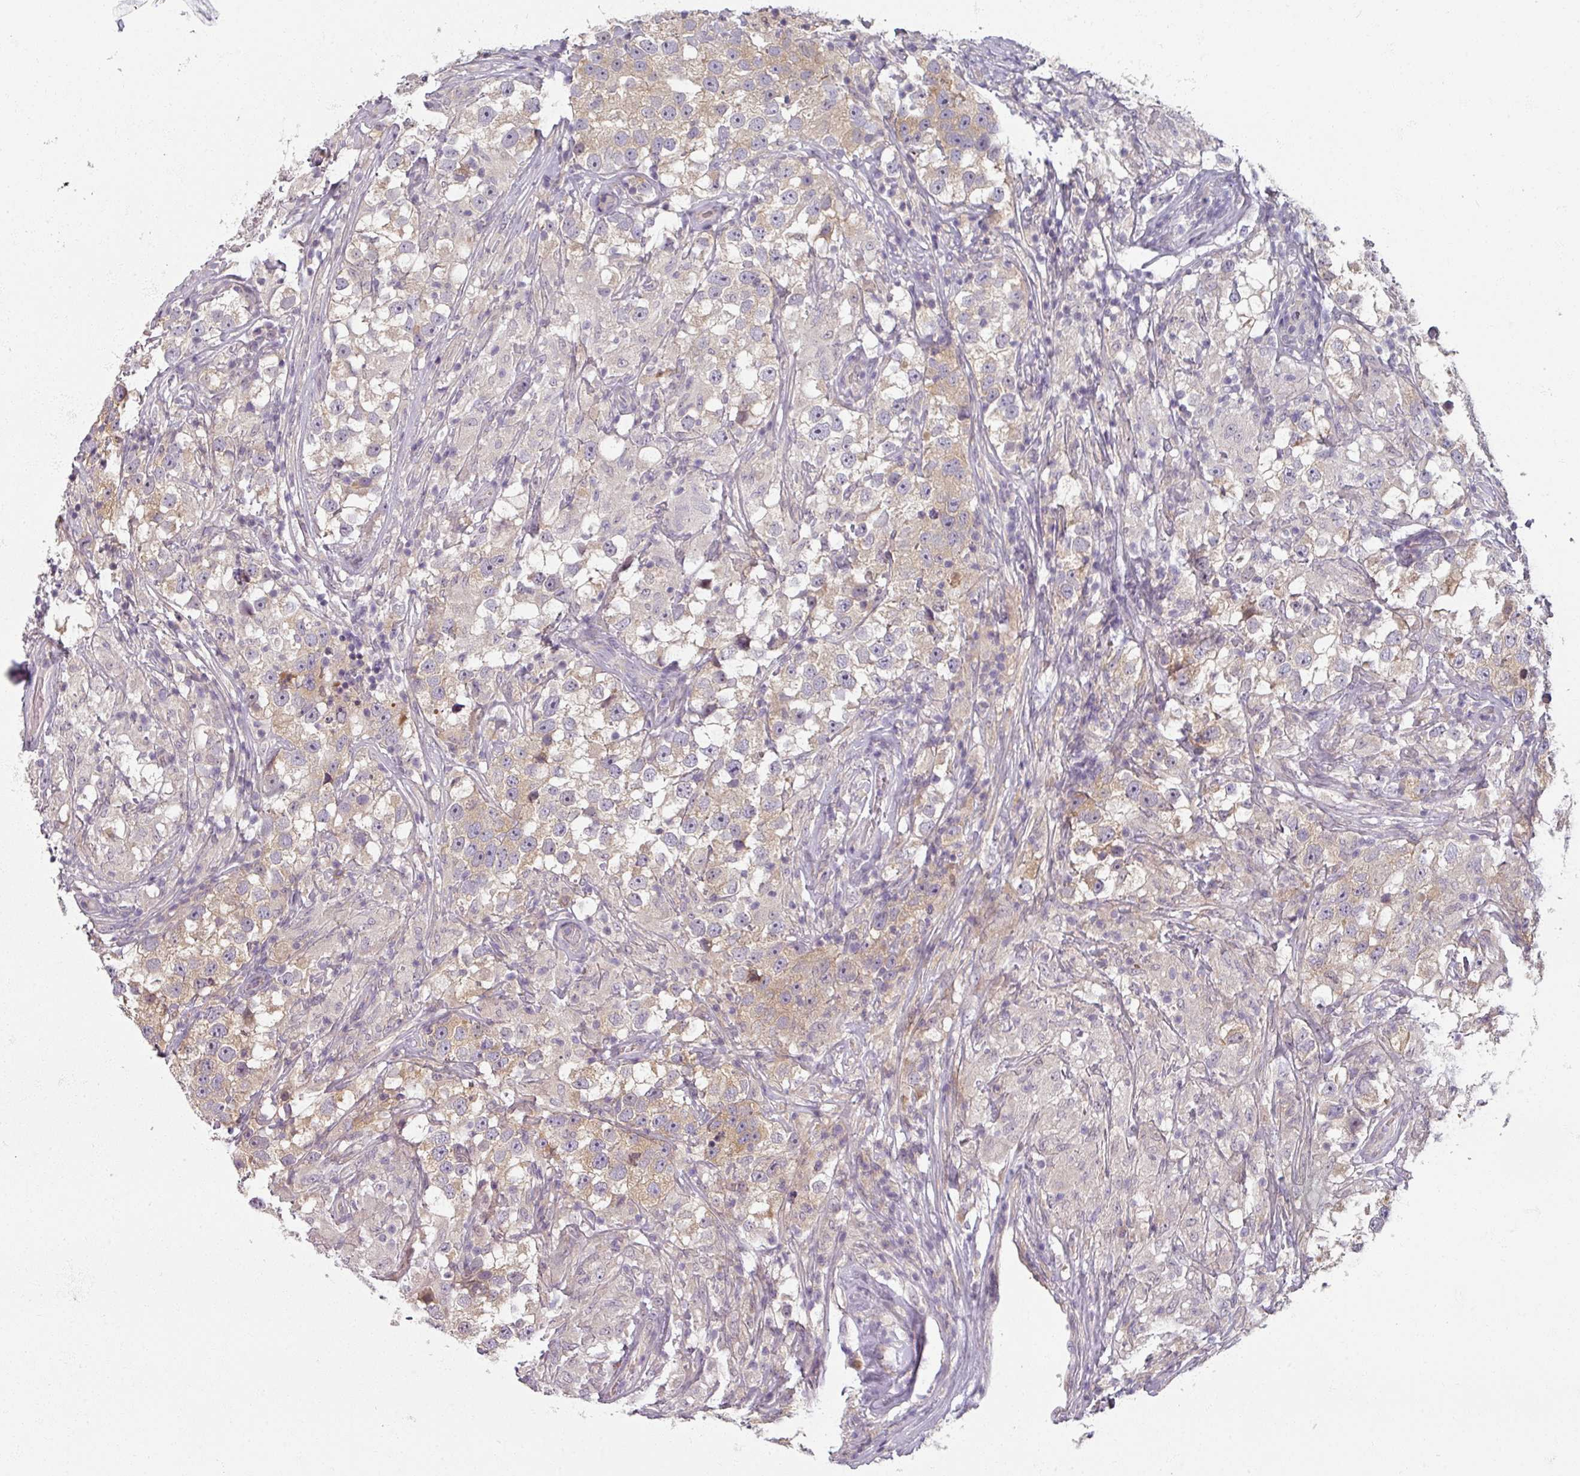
{"staining": {"intensity": "weak", "quantity": "25%-75%", "location": "cytoplasmic/membranous"}, "tissue": "testis cancer", "cell_type": "Tumor cells", "image_type": "cancer", "snomed": [{"axis": "morphology", "description": "Seminoma, NOS"}, {"axis": "topography", "description": "Testis"}], "caption": "IHC micrograph of testis cancer stained for a protein (brown), which shows low levels of weak cytoplasmic/membranous staining in approximately 25%-75% of tumor cells.", "gene": "MYMK", "patient": {"sex": "male", "age": 46}}